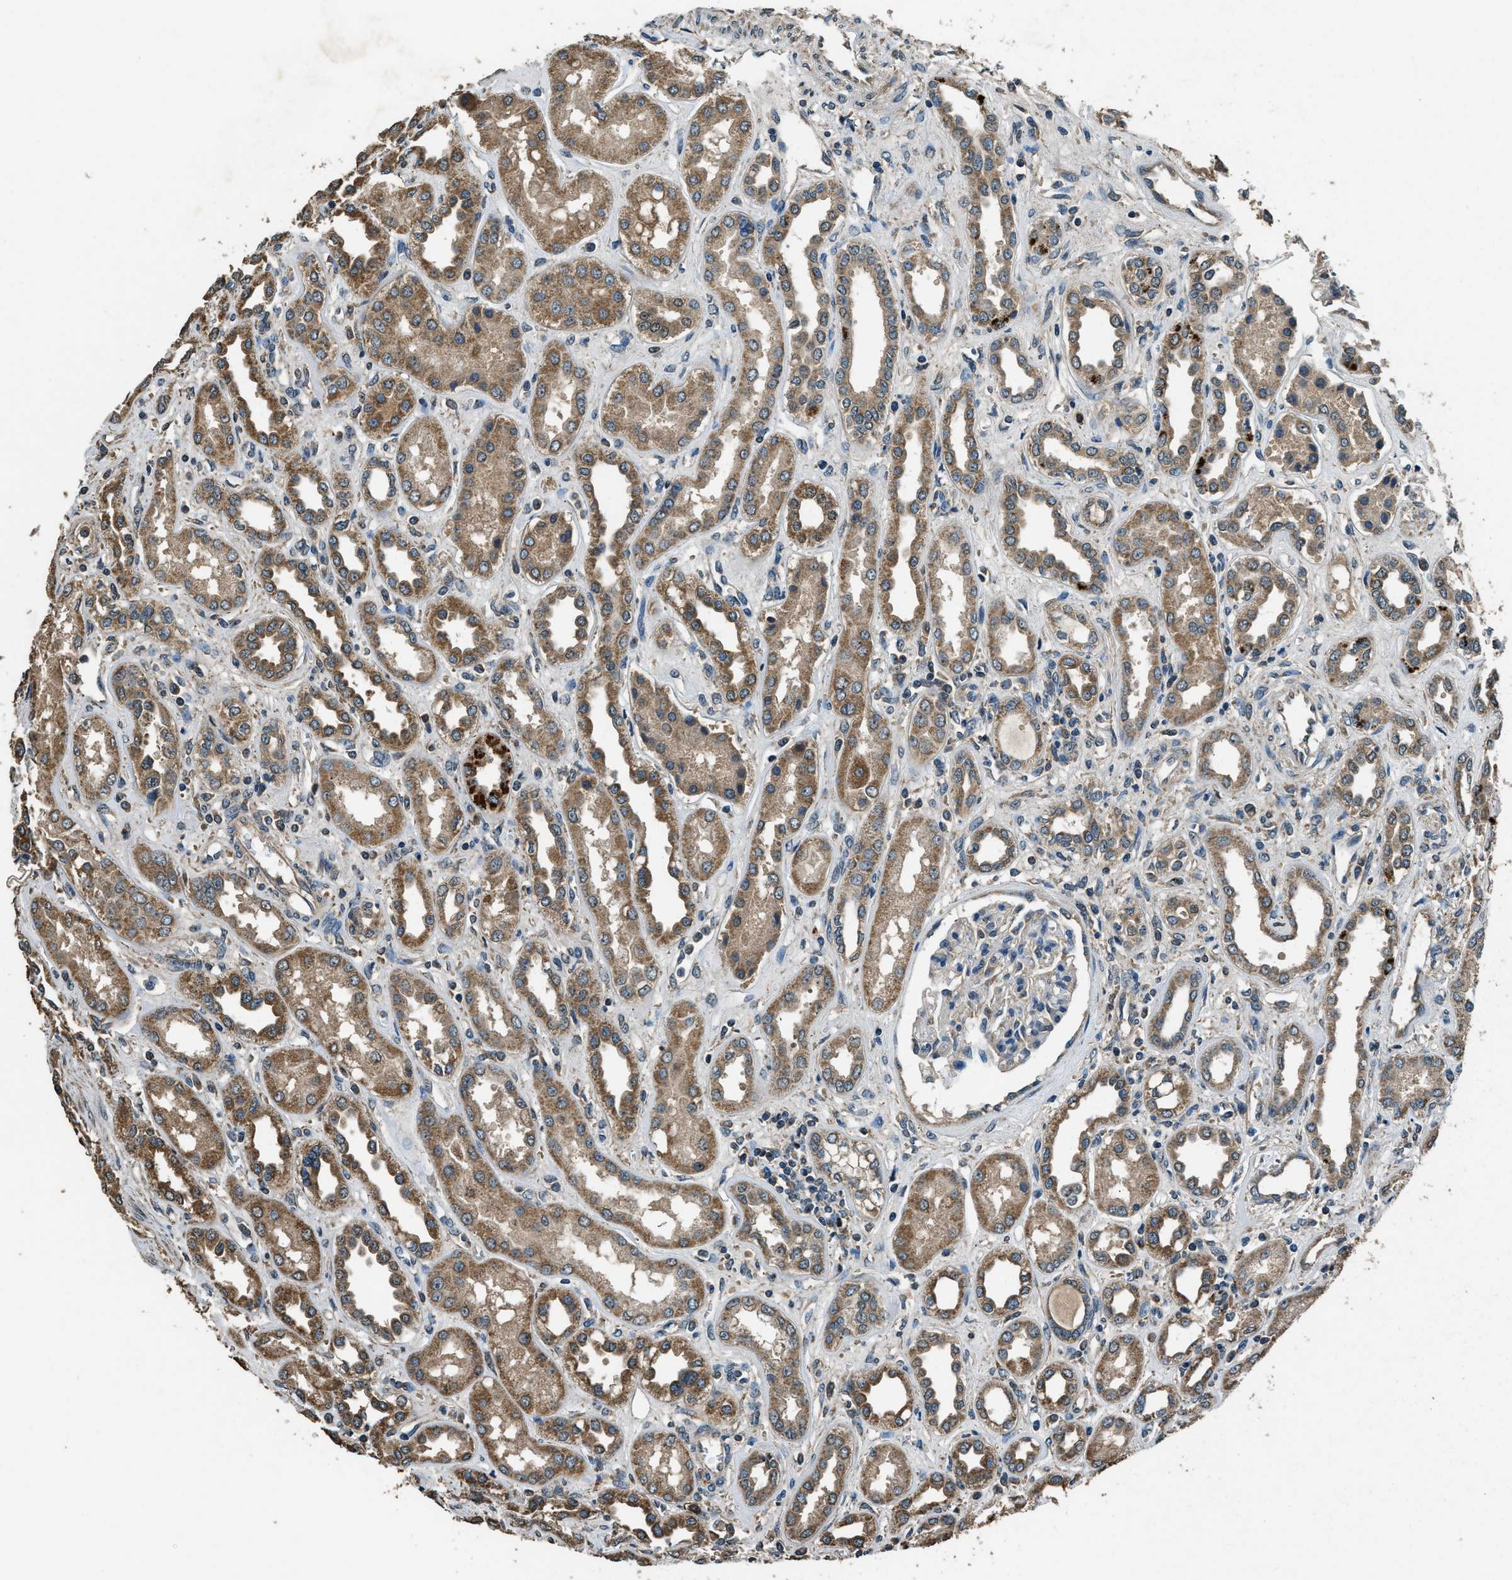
{"staining": {"intensity": "negative", "quantity": "none", "location": "none"}, "tissue": "kidney", "cell_type": "Cells in glomeruli", "image_type": "normal", "snomed": [{"axis": "morphology", "description": "Normal tissue, NOS"}, {"axis": "topography", "description": "Kidney"}], "caption": "Immunohistochemistry of benign human kidney reveals no staining in cells in glomeruli.", "gene": "SALL3", "patient": {"sex": "male", "age": 59}}